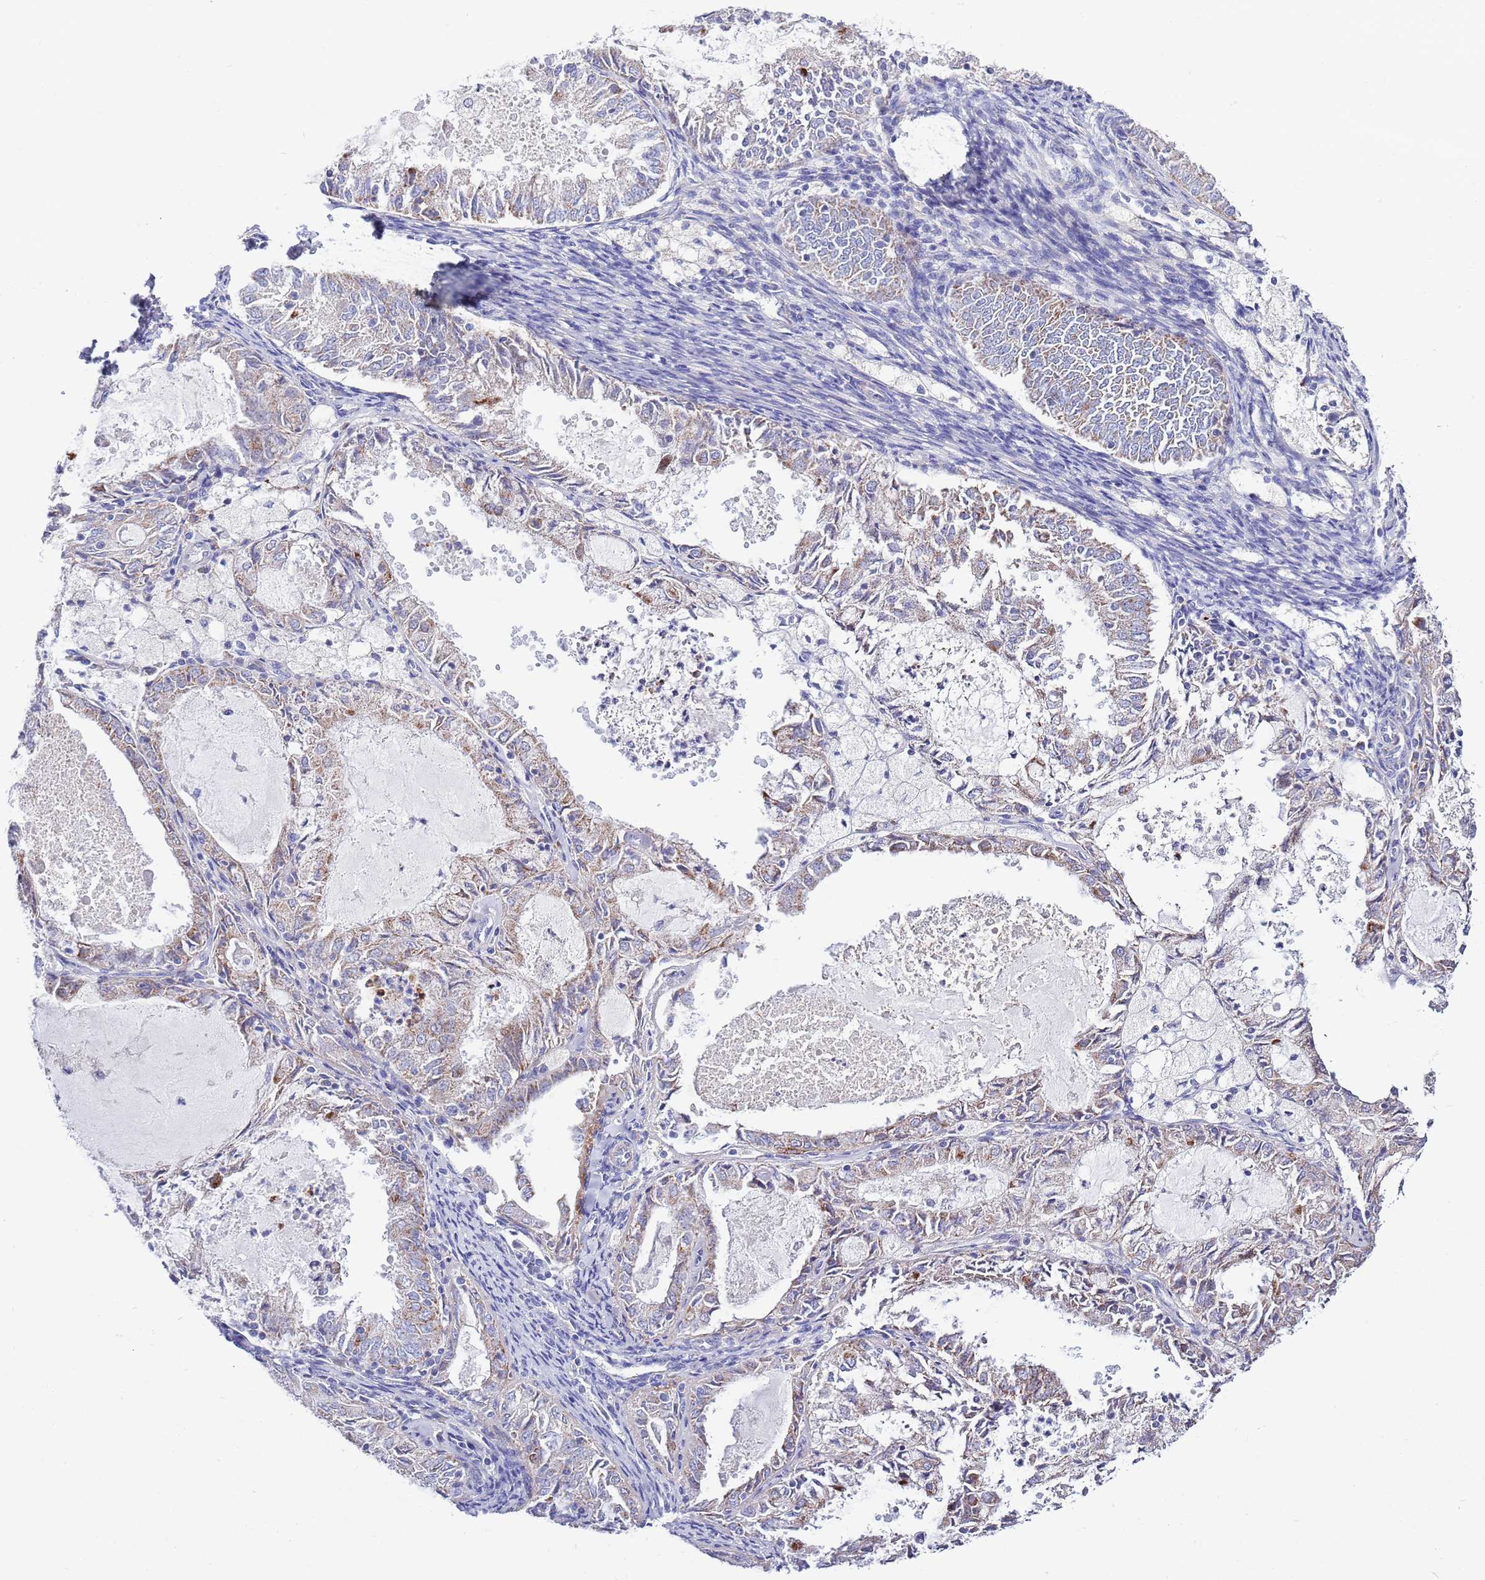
{"staining": {"intensity": "moderate", "quantity": "25%-75%", "location": "cytoplasmic/membranous"}, "tissue": "endometrial cancer", "cell_type": "Tumor cells", "image_type": "cancer", "snomed": [{"axis": "morphology", "description": "Adenocarcinoma, NOS"}, {"axis": "topography", "description": "Endometrium"}], "caption": "DAB immunohistochemical staining of human endometrial adenocarcinoma exhibits moderate cytoplasmic/membranous protein staining in about 25%-75% of tumor cells.", "gene": "EMC8", "patient": {"sex": "female", "age": 57}}